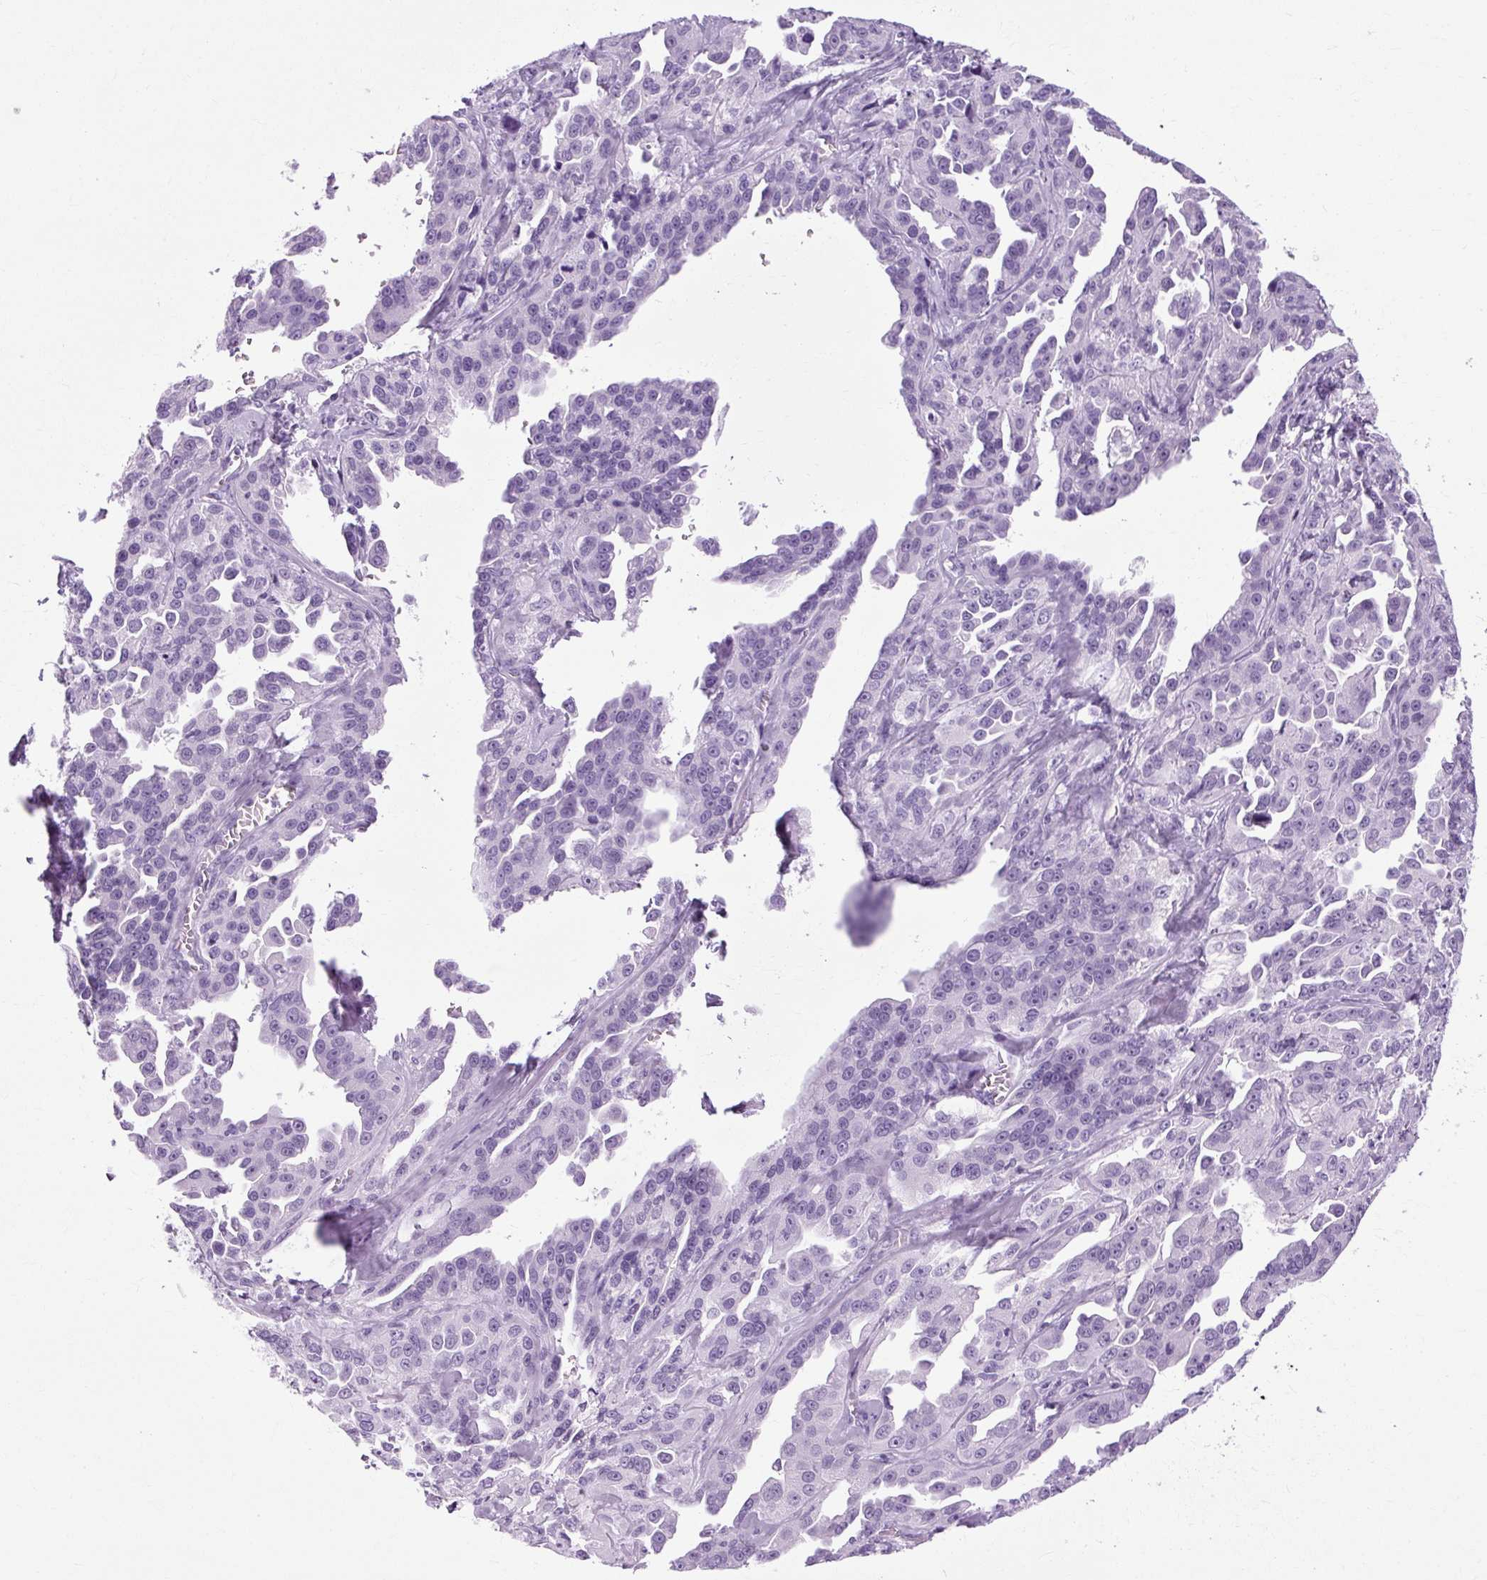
{"staining": {"intensity": "negative", "quantity": "none", "location": "none"}, "tissue": "ovarian cancer", "cell_type": "Tumor cells", "image_type": "cancer", "snomed": [{"axis": "morphology", "description": "Cystadenocarcinoma, serous, NOS"}, {"axis": "topography", "description": "Ovary"}], "caption": "There is no significant expression in tumor cells of ovarian serous cystadenocarcinoma.", "gene": "B3GNT4", "patient": {"sex": "female", "age": 75}}